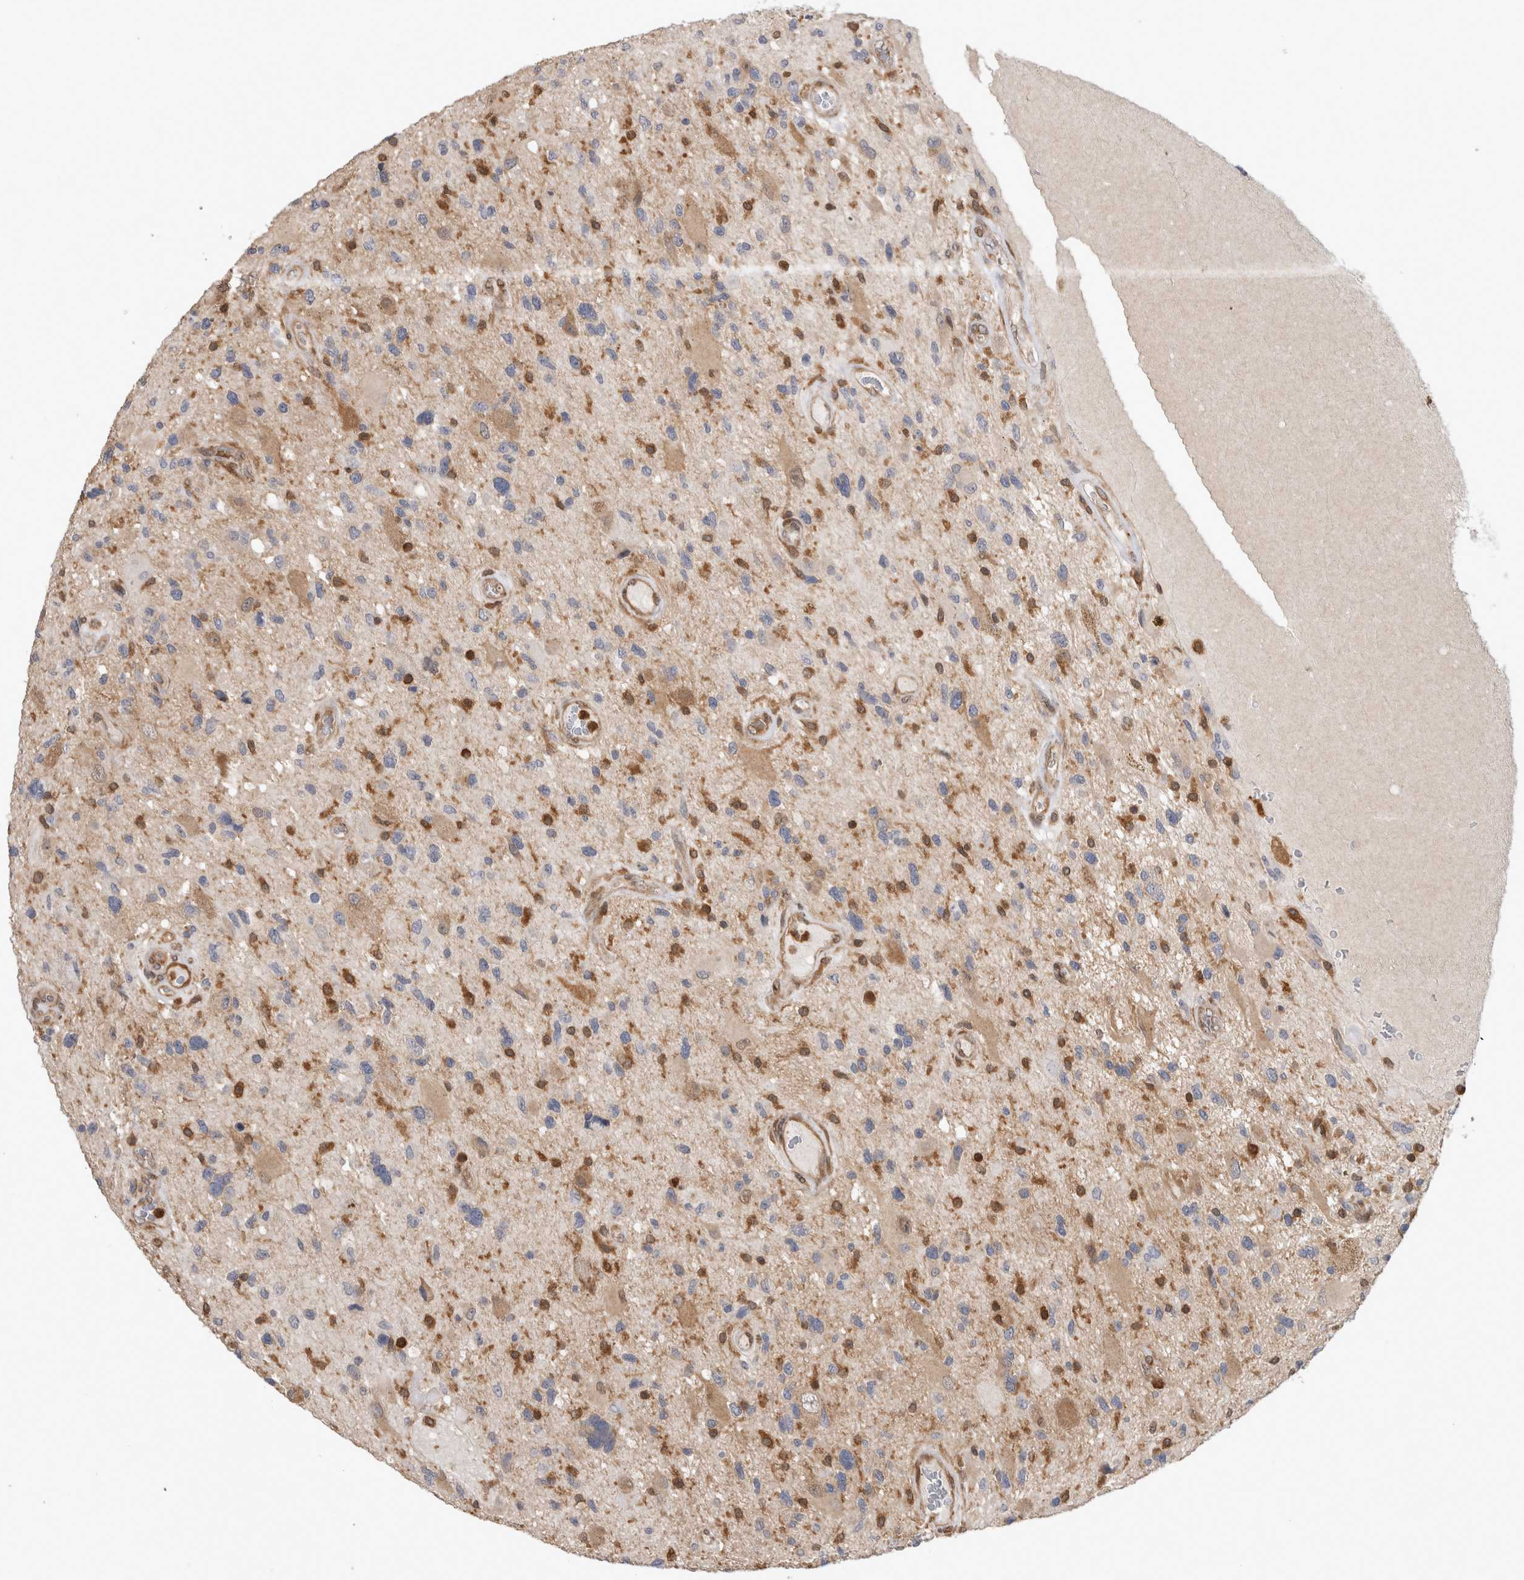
{"staining": {"intensity": "moderate", "quantity": "<25%", "location": "cytoplasmic/membranous"}, "tissue": "glioma", "cell_type": "Tumor cells", "image_type": "cancer", "snomed": [{"axis": "morphology", "description": "Glioma, malignant, High grade"}, {"axis": "topography", "description": "Brain"}], "caption": "This photomicrograph demonstrates immunohistochemistry (IHC) staining of human high-grade glioma (malignant), with low moderate cytoplasmic/membranous positivity in approximately <25% of tumor cells.", "gene": "ASTN2", "patient": {"sex": "male", "age": 33}}